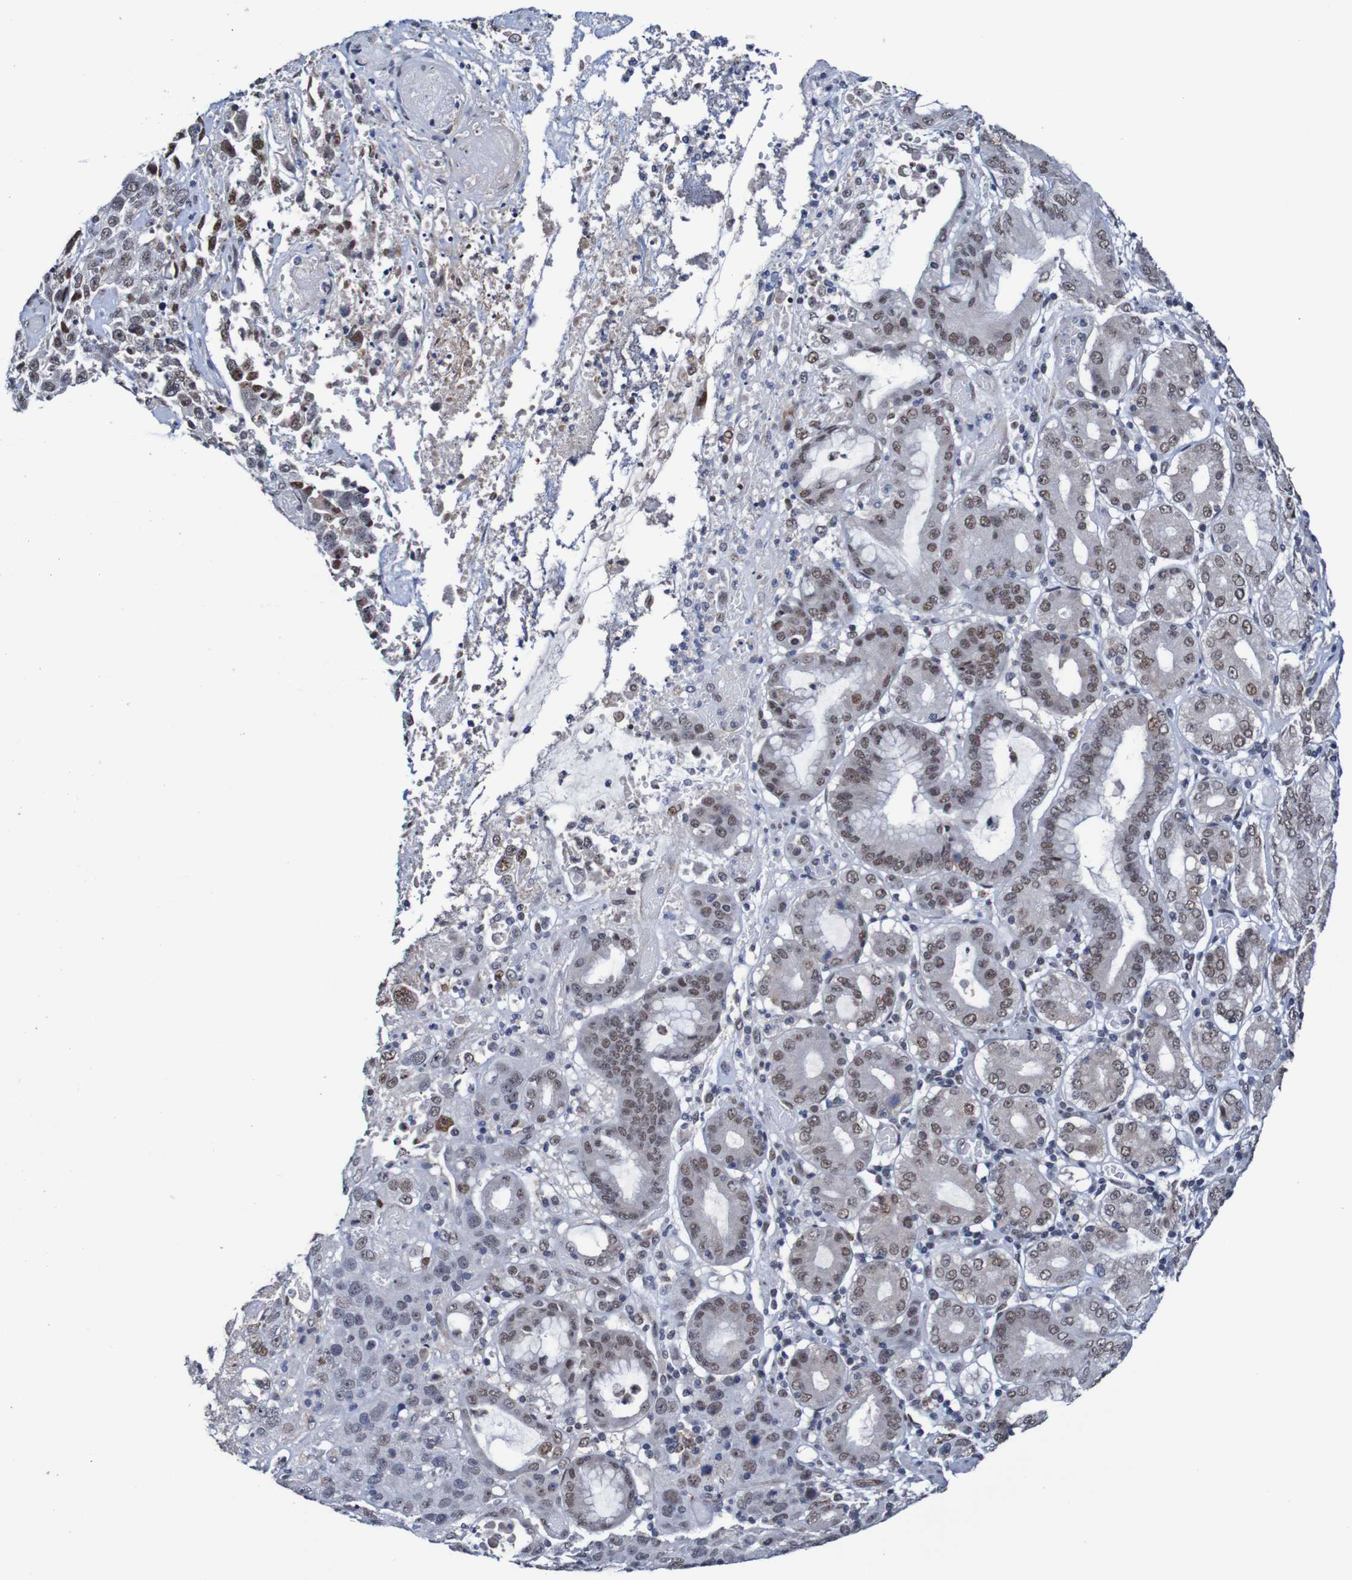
{"staining": {"intensity": "moderate", "quantity": "25%-75%", "location": "nuclear"}, "tissue": "stomach cancer", "cell_type": "Tumor cells", "image_type": "cancer", "snomed": [{"axis": "morphology", "description": "Normal tissue, NOS"}, {"axis": "morphology", "description": "Adenocarcinoma, NOS"}, {"axis": "topography", "description": "Stomach"}], "caption": "Protein expression analysis of stomach cancer (adenocarcinoma) shows moderate nuclear staining in about 25%-75% of tumor cells.", "gene": "CDC5L", "patient": {"sex": "male", "age": 48}}